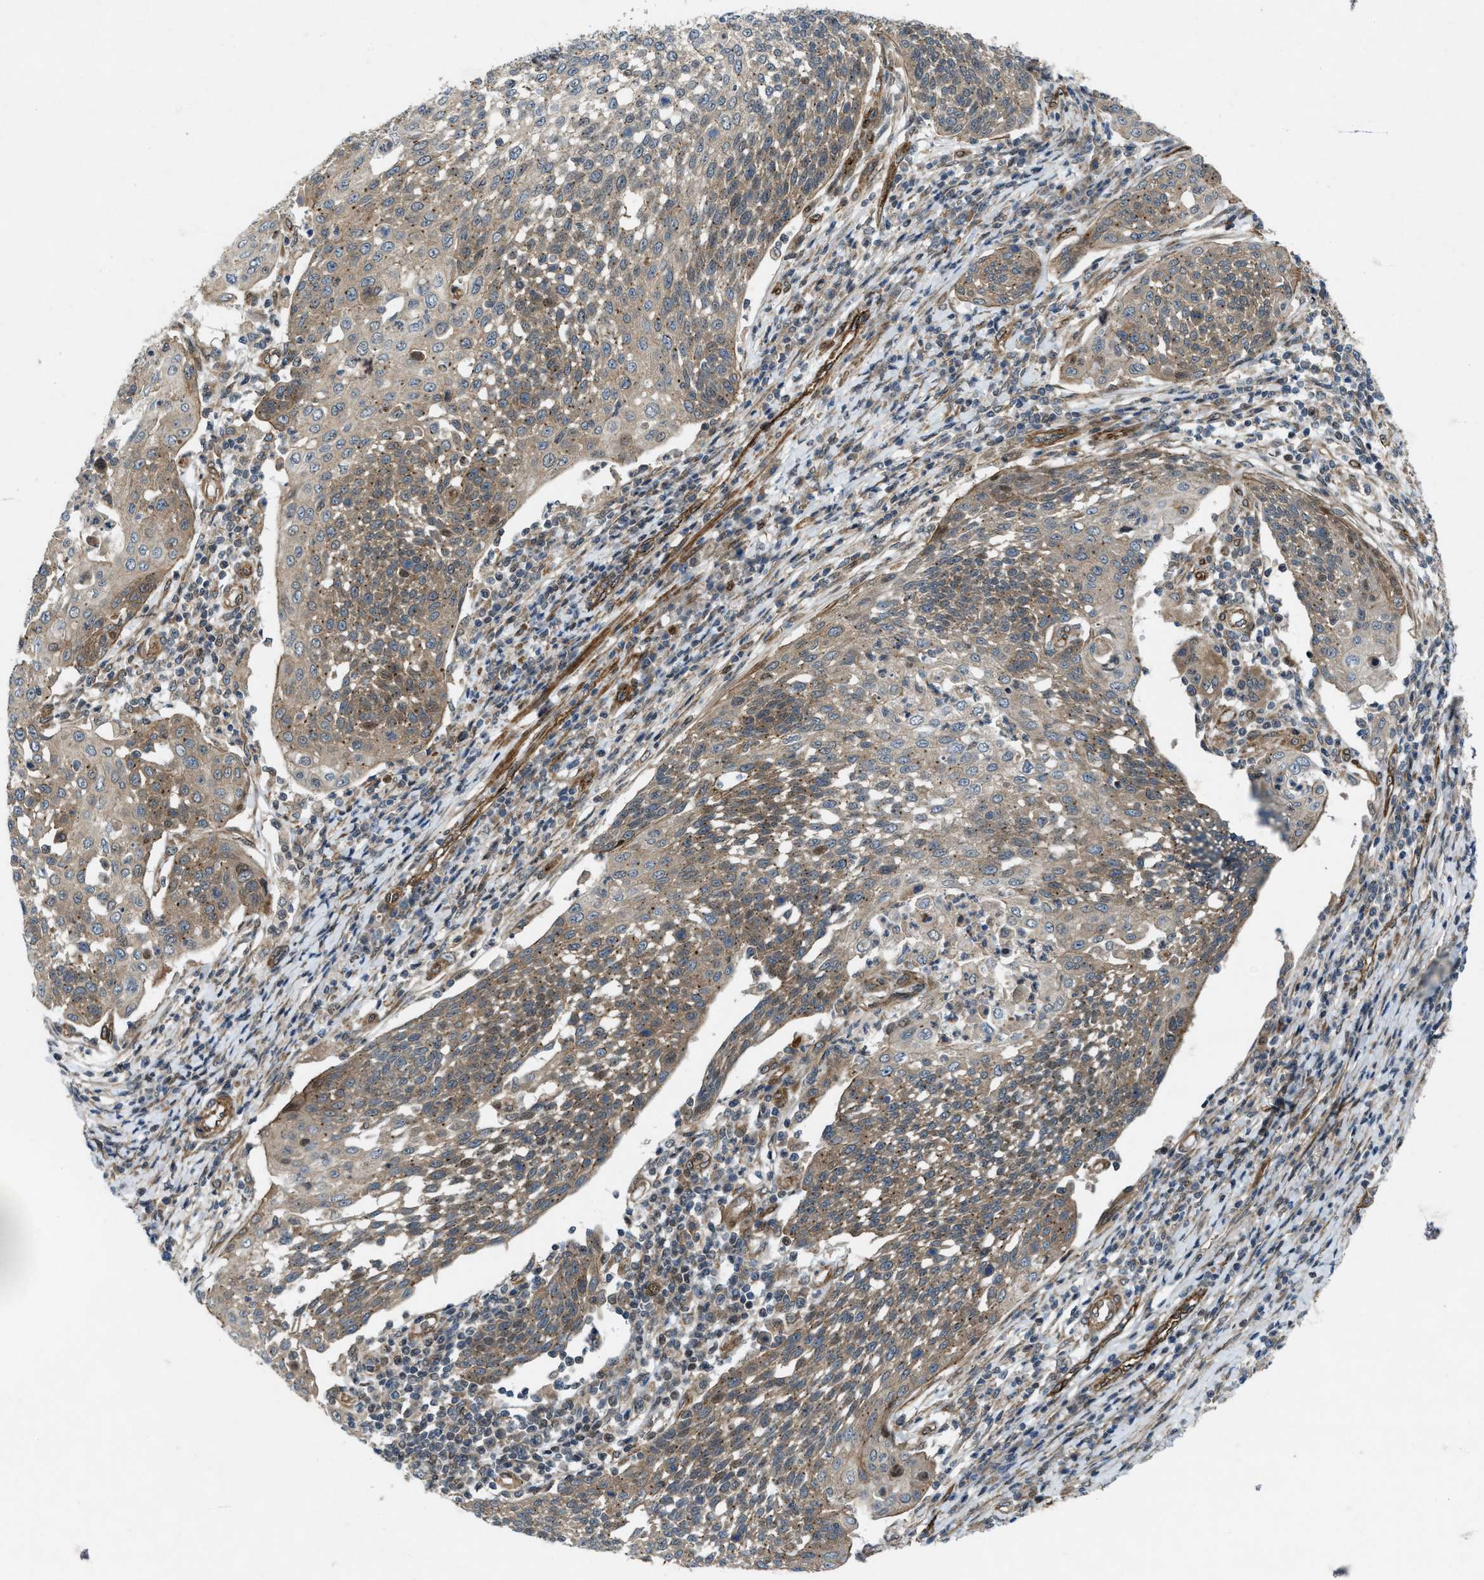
{"staining": {"intensity": "moderate", "quantity": ">75%", "location": "cytoplasmic/membranous"}, "tissue": "cervical cancer", "cell_type": "Tumor cells", "image_type": "cancer", "snomed": [{"axis": "morphology", "description": "Squamous cell carcinoma, NOS"}, {"axis": "topography", "description": "Cervix"}], "caption": "Cervical cancer (squamous cell carcinoma) tissue demonstrates moderate cytoplasmic/membranous positivity in approximately >75% of tumor cells, visualized by immunohistochemistry.", "gene": "URGCP", "patient": {"sex": "female", "age": 34}}